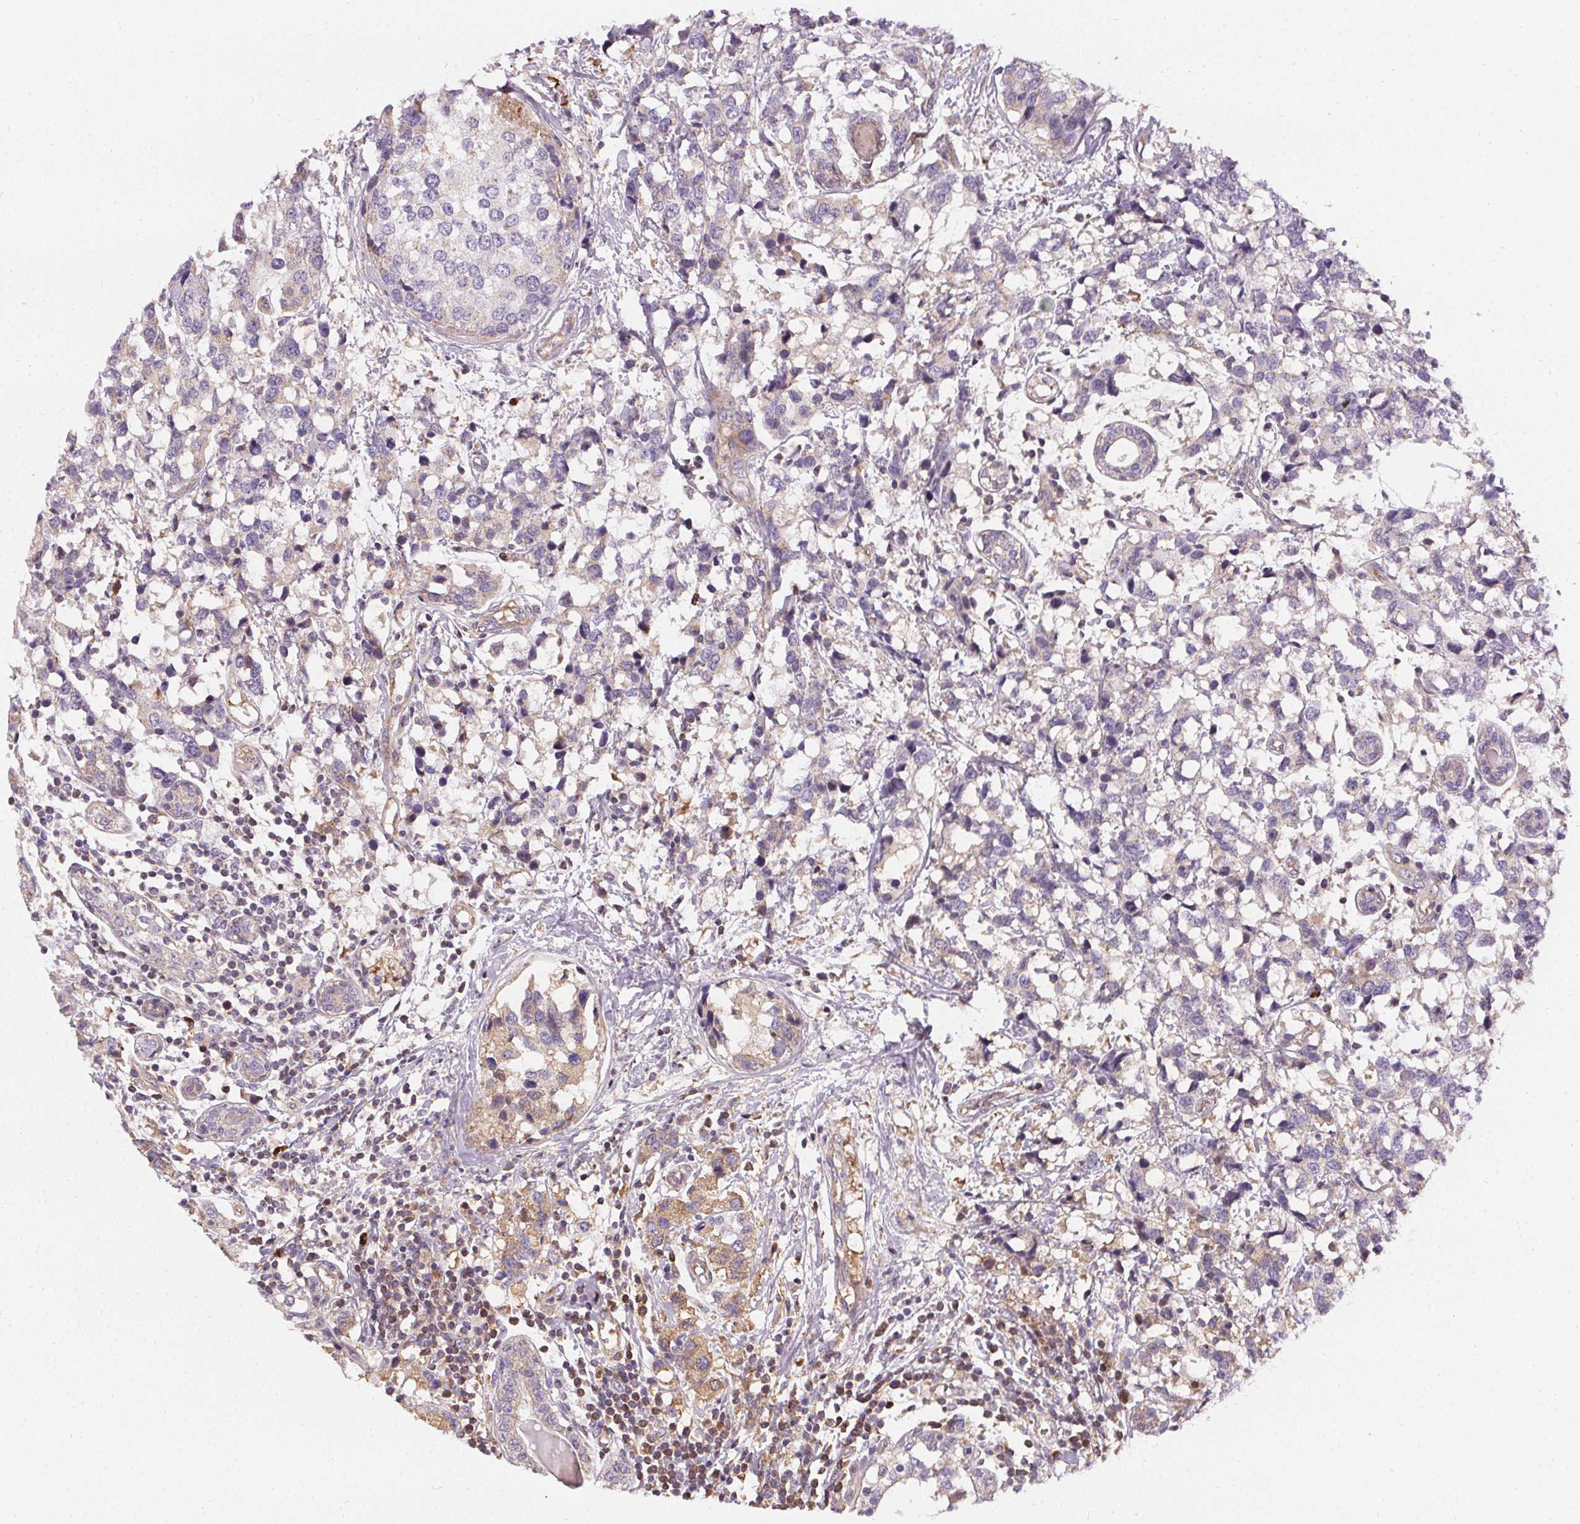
{"staining": {"intensity": "negative", "quantity": "none", "location": "none"}, "tissue": "breast cancer", "cell_type": "Tumor cells", "image_type": "cancer", "snomed": [{"axis": "morphology", "description": "Lobular carcinoma"}, {"axis": "topography", "description": "Breast"}], "caption": "There is no significant positivity in tumor cells of breast cancer (lobular carcinoma).", "gene": "APLP1", "patient": {"sex": "female", "age": 59}}